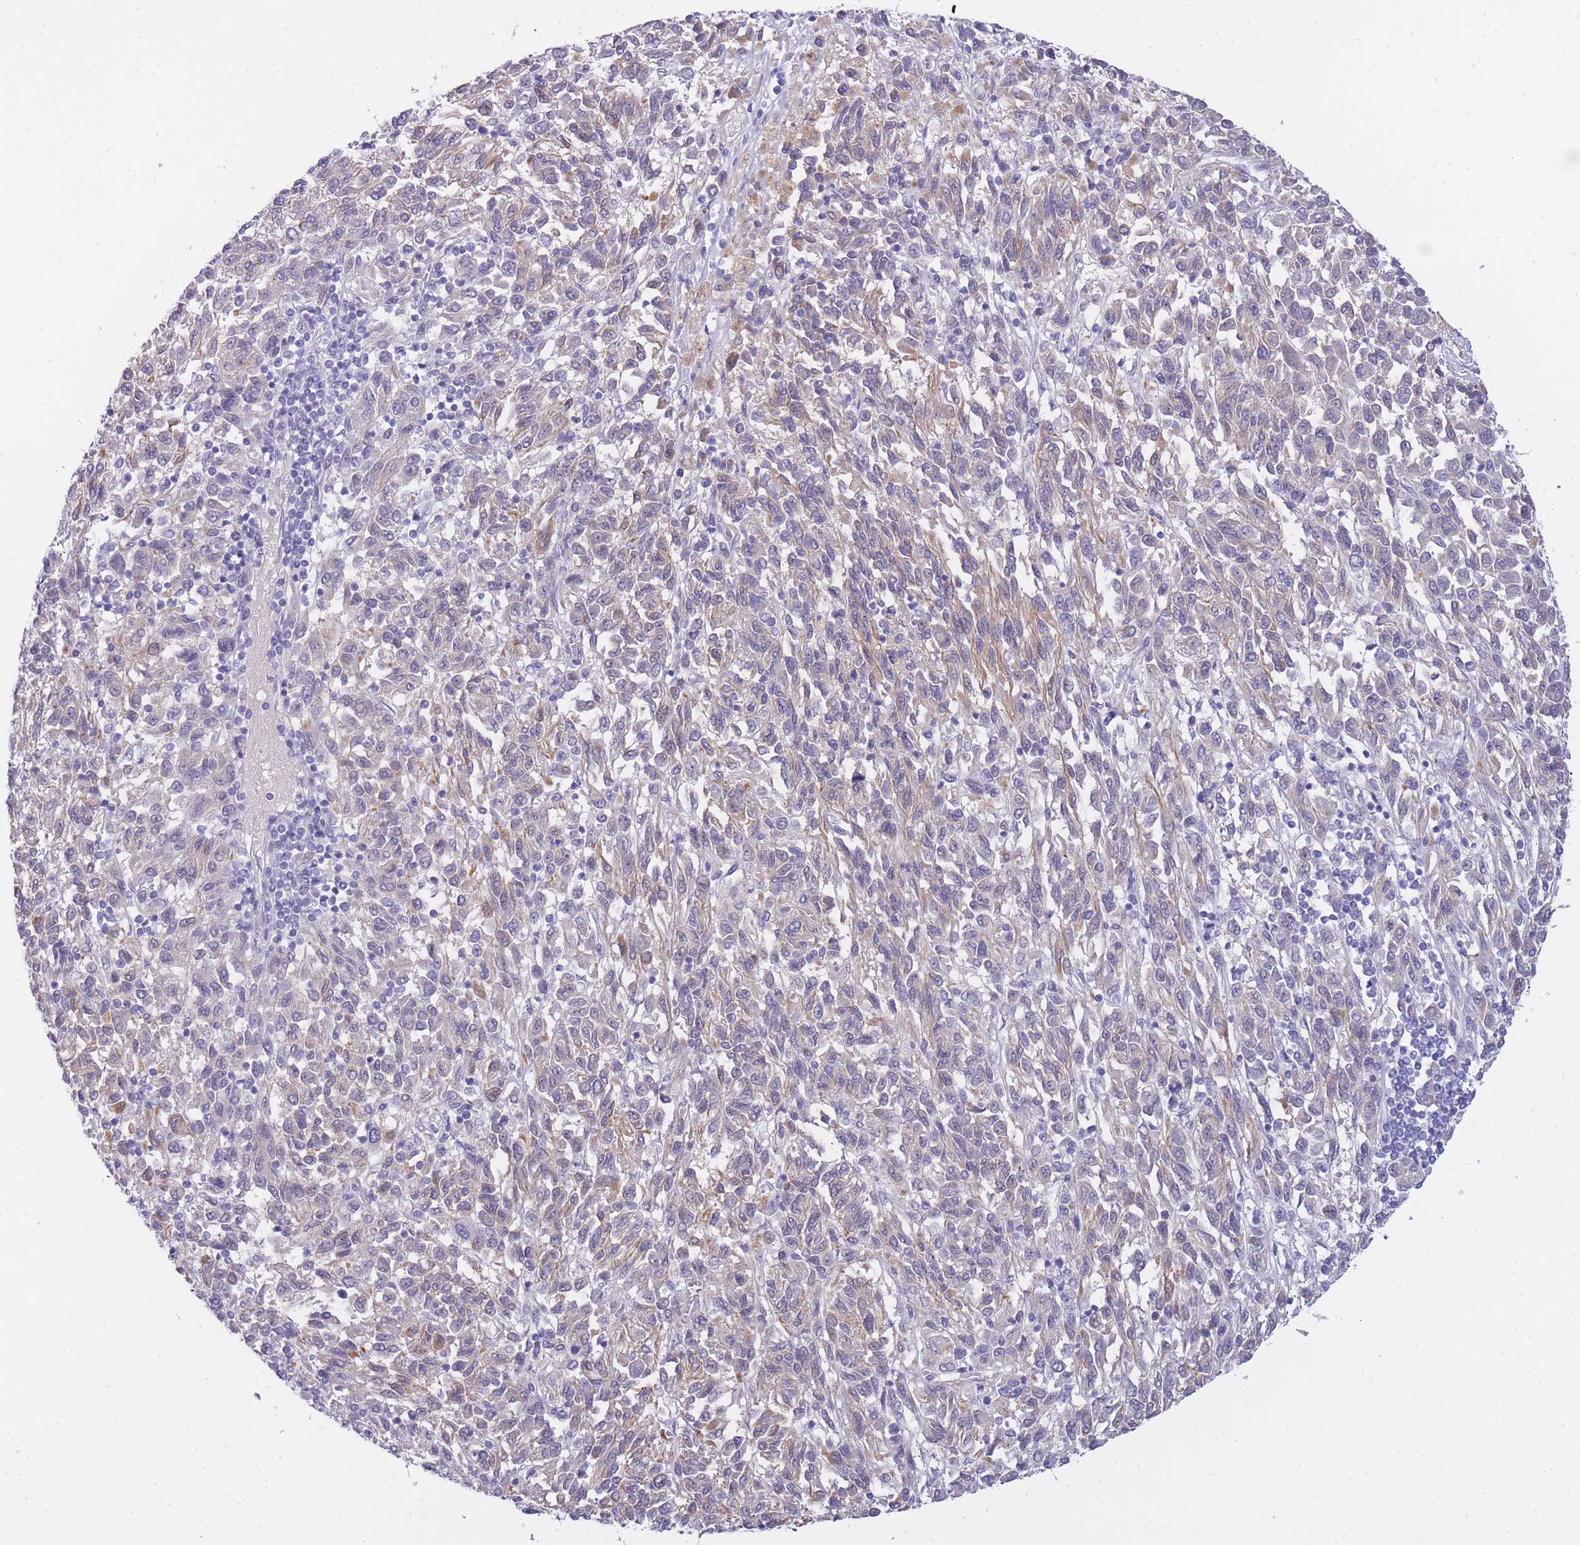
{"staining": {"intensity": "weak", "quantity": "<25%", "location": "cytoplasmic/membranous"}, "tissue": "melanoma", "cell_type": "Tumor cells", "image_type": "cancer", "snomed": [{"axis": "morphology", "description": "Malignant melanoma, Metastatic site"}, {"axis": "topography", "description": "Lung"}], "caption": "This is a histopathology image of immunohistochemistry staining of melanoma, which shows no positivity in tumor cells.", "gene": "PRR23B", "patient": {"sex": "male", "age": 64}}